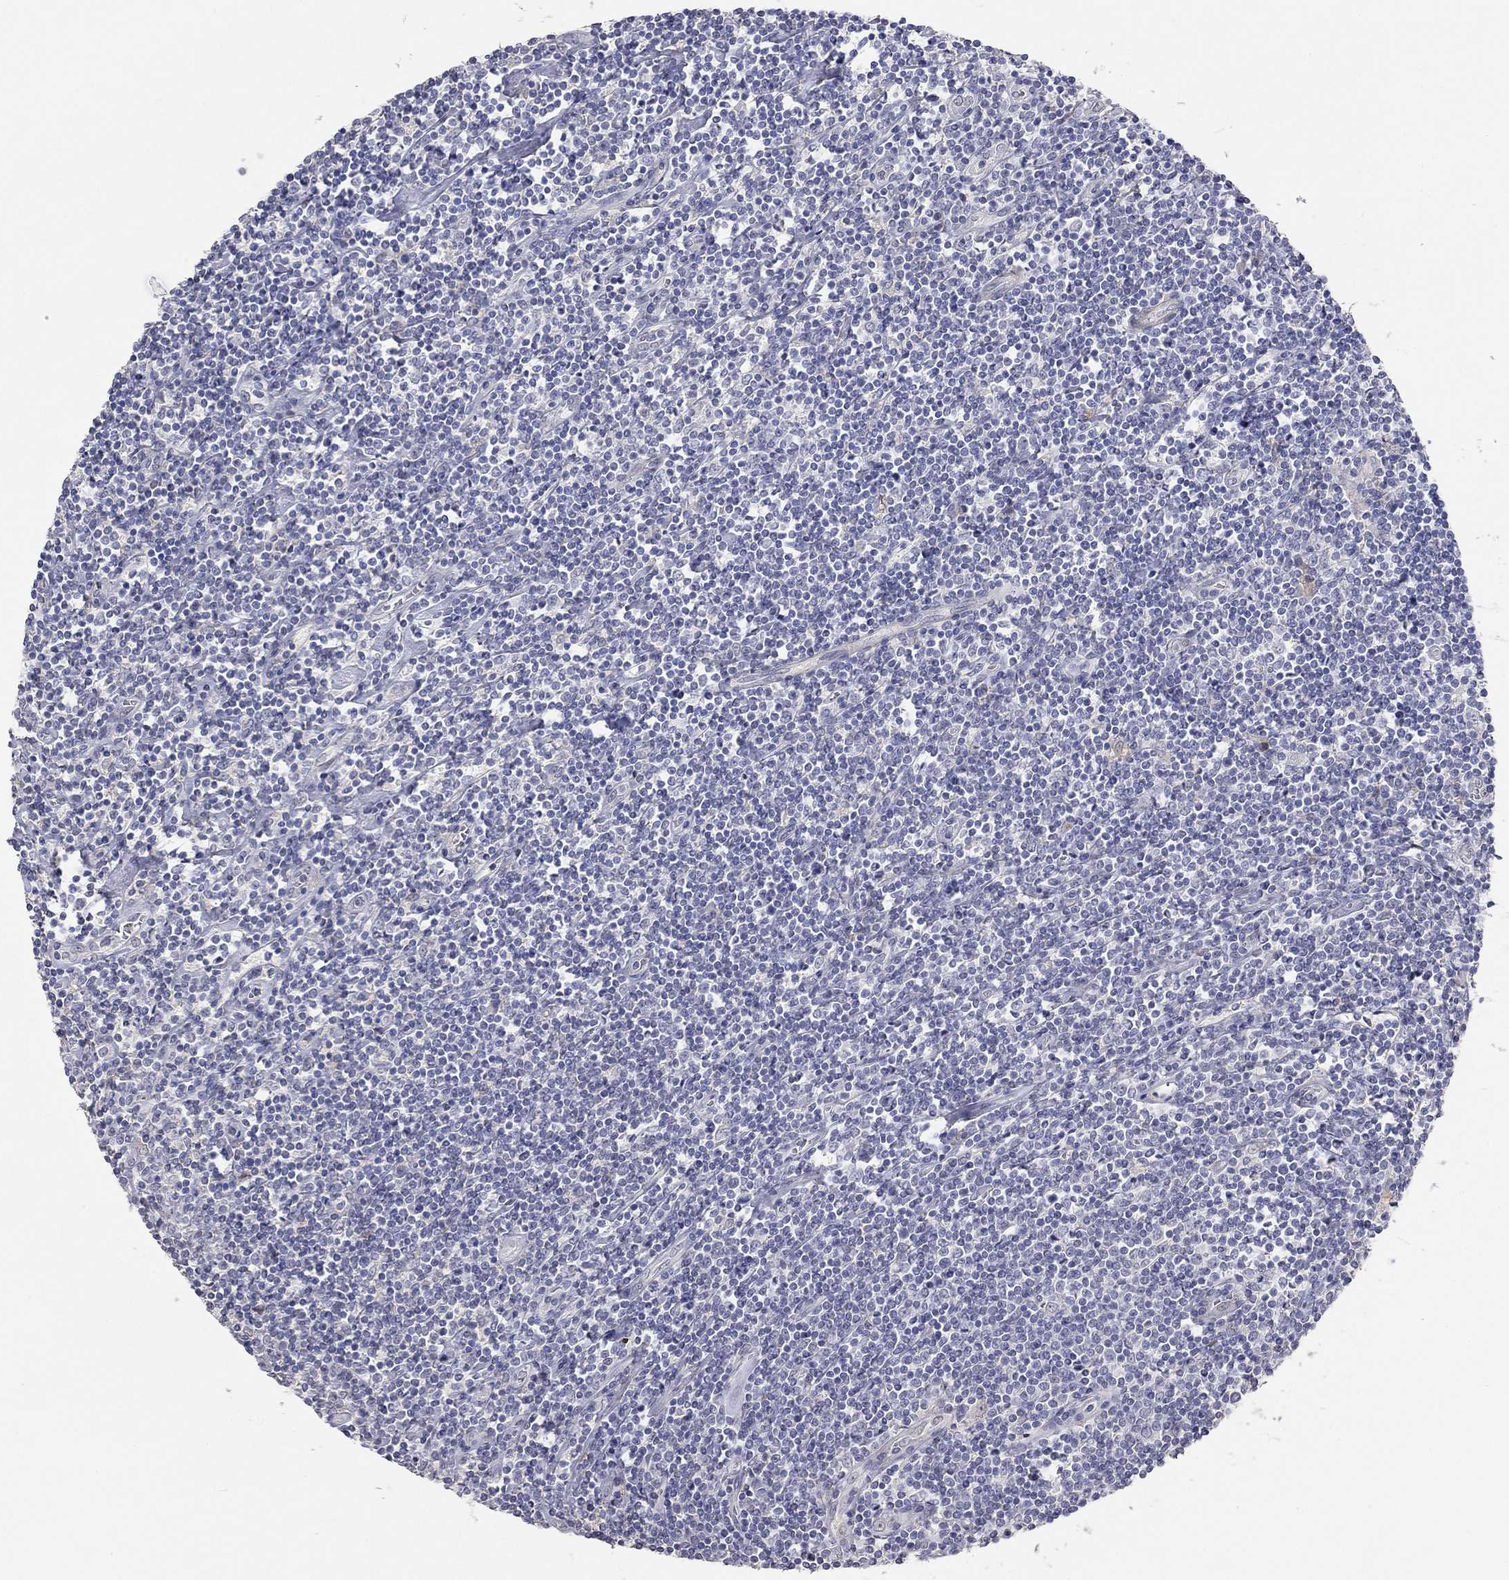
{"staining": {"intensity": "negative", "quantity": "none", "location": "none"}, "tissue": "lymphoma", "cell_type": "Tumor cells", "image_type": "cancer", "snomed": [{"axis": "morphology", "description": "Hodgkin's disease, NOS"}, {"axis": "topography", "description": "Lymph node"}], "caption": "Immunohistochemical staining of human Hodgkin's disease demonstrates no significant staining in tumor cells.", "gene": "PAPSS2", "patient": {"sex": "male", "age": 40}}